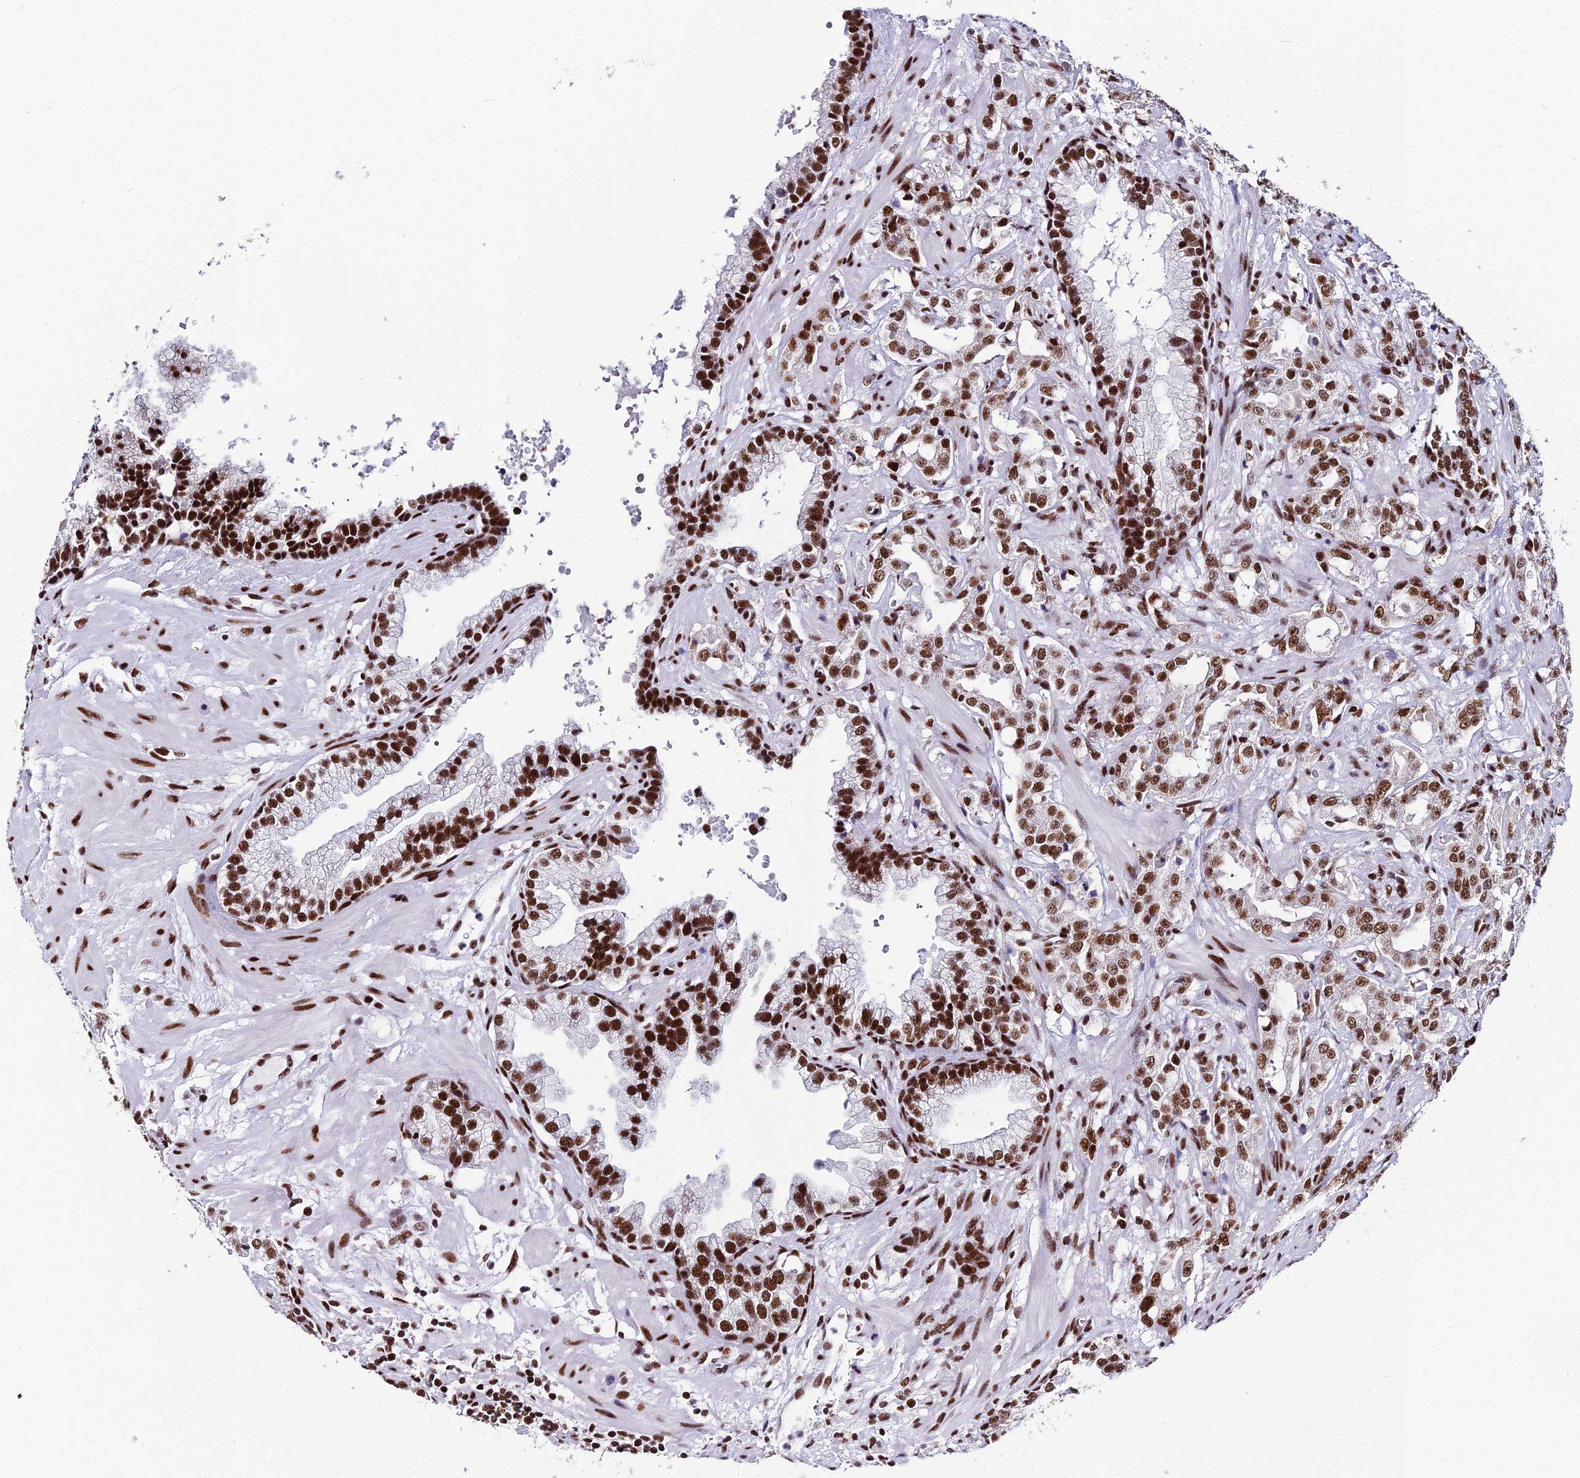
{"staining": {"intensity": "moderate", "quantity": ">75%", "location": "nuclear"}, "tissue": "prostate cancer", "cell_type": "Tumor cells", "image_type": "cancer", "snomed": [{"axis": "morphology", "description": "Adenocarcinoma, High grade"}, {"axis": "topography", "description": "Prostate"}], "caption": "Immunohistochemical staining of prostate high-grade adenocarcinoma demonstrates medium levels of moderate nuclear protein expression in about >75% of tumor cells.", "gene": "HNRNPH1", "patient": {"sex": "male", "age": 63}}